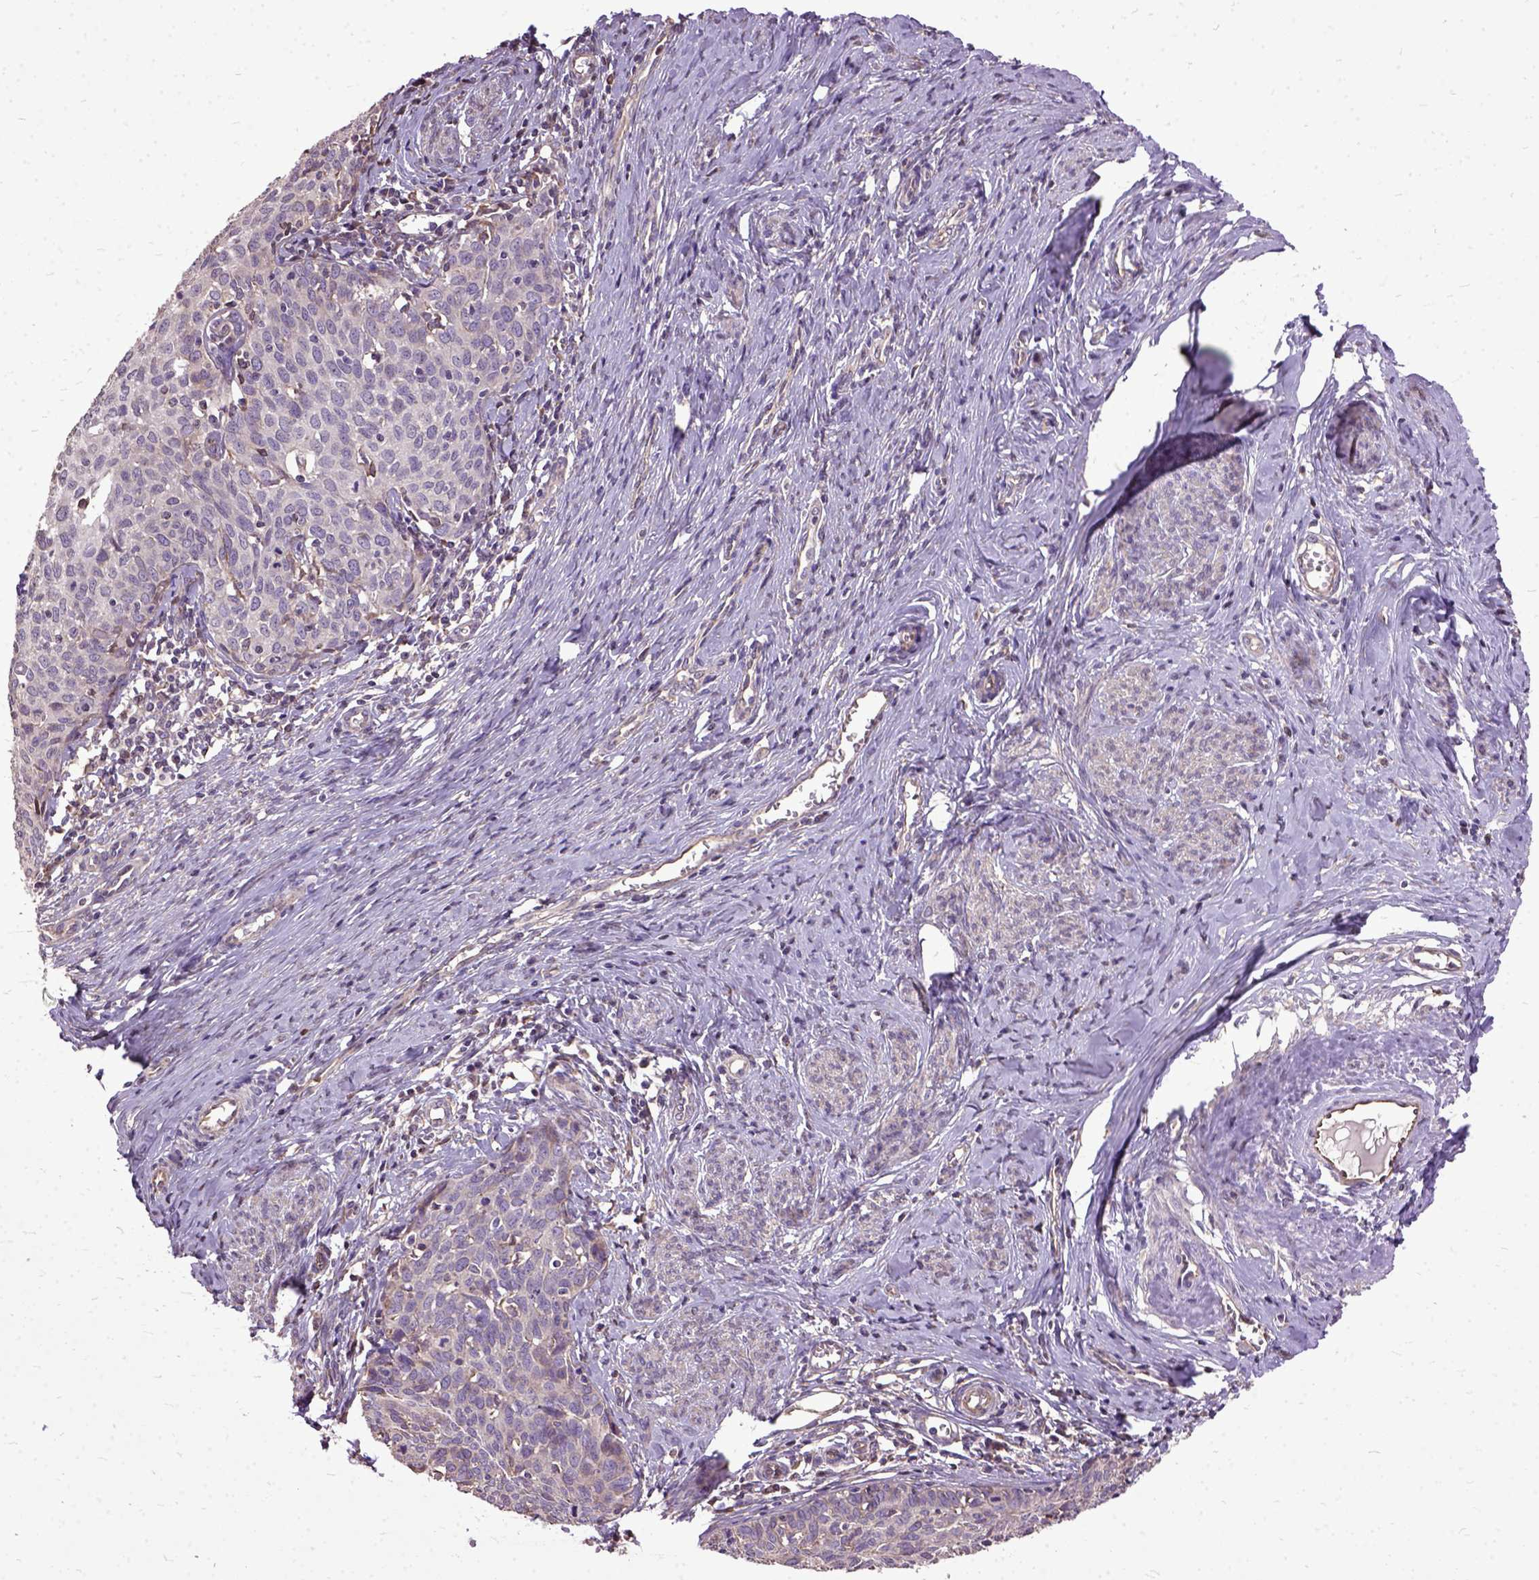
{"staining": {"intensity": "negative", "quantity": "none", "location": "none"}, "tissue": "cervical cancer", "cell_type": "Tumor cells", "image_type": "cancer", "snomed": [{"axis": "morphology", "description": "Squamous cell carcinoma, NOS"}, {"axis": "topography", "description": "Cervix"}], "caption": "High power microscopy histopathology image of an immunohistochemistry image of cervical cancer, revealing no significant positivity in tumor cells.", "gene": "AREG", "patient": {"sex": "female", "age": 62}}